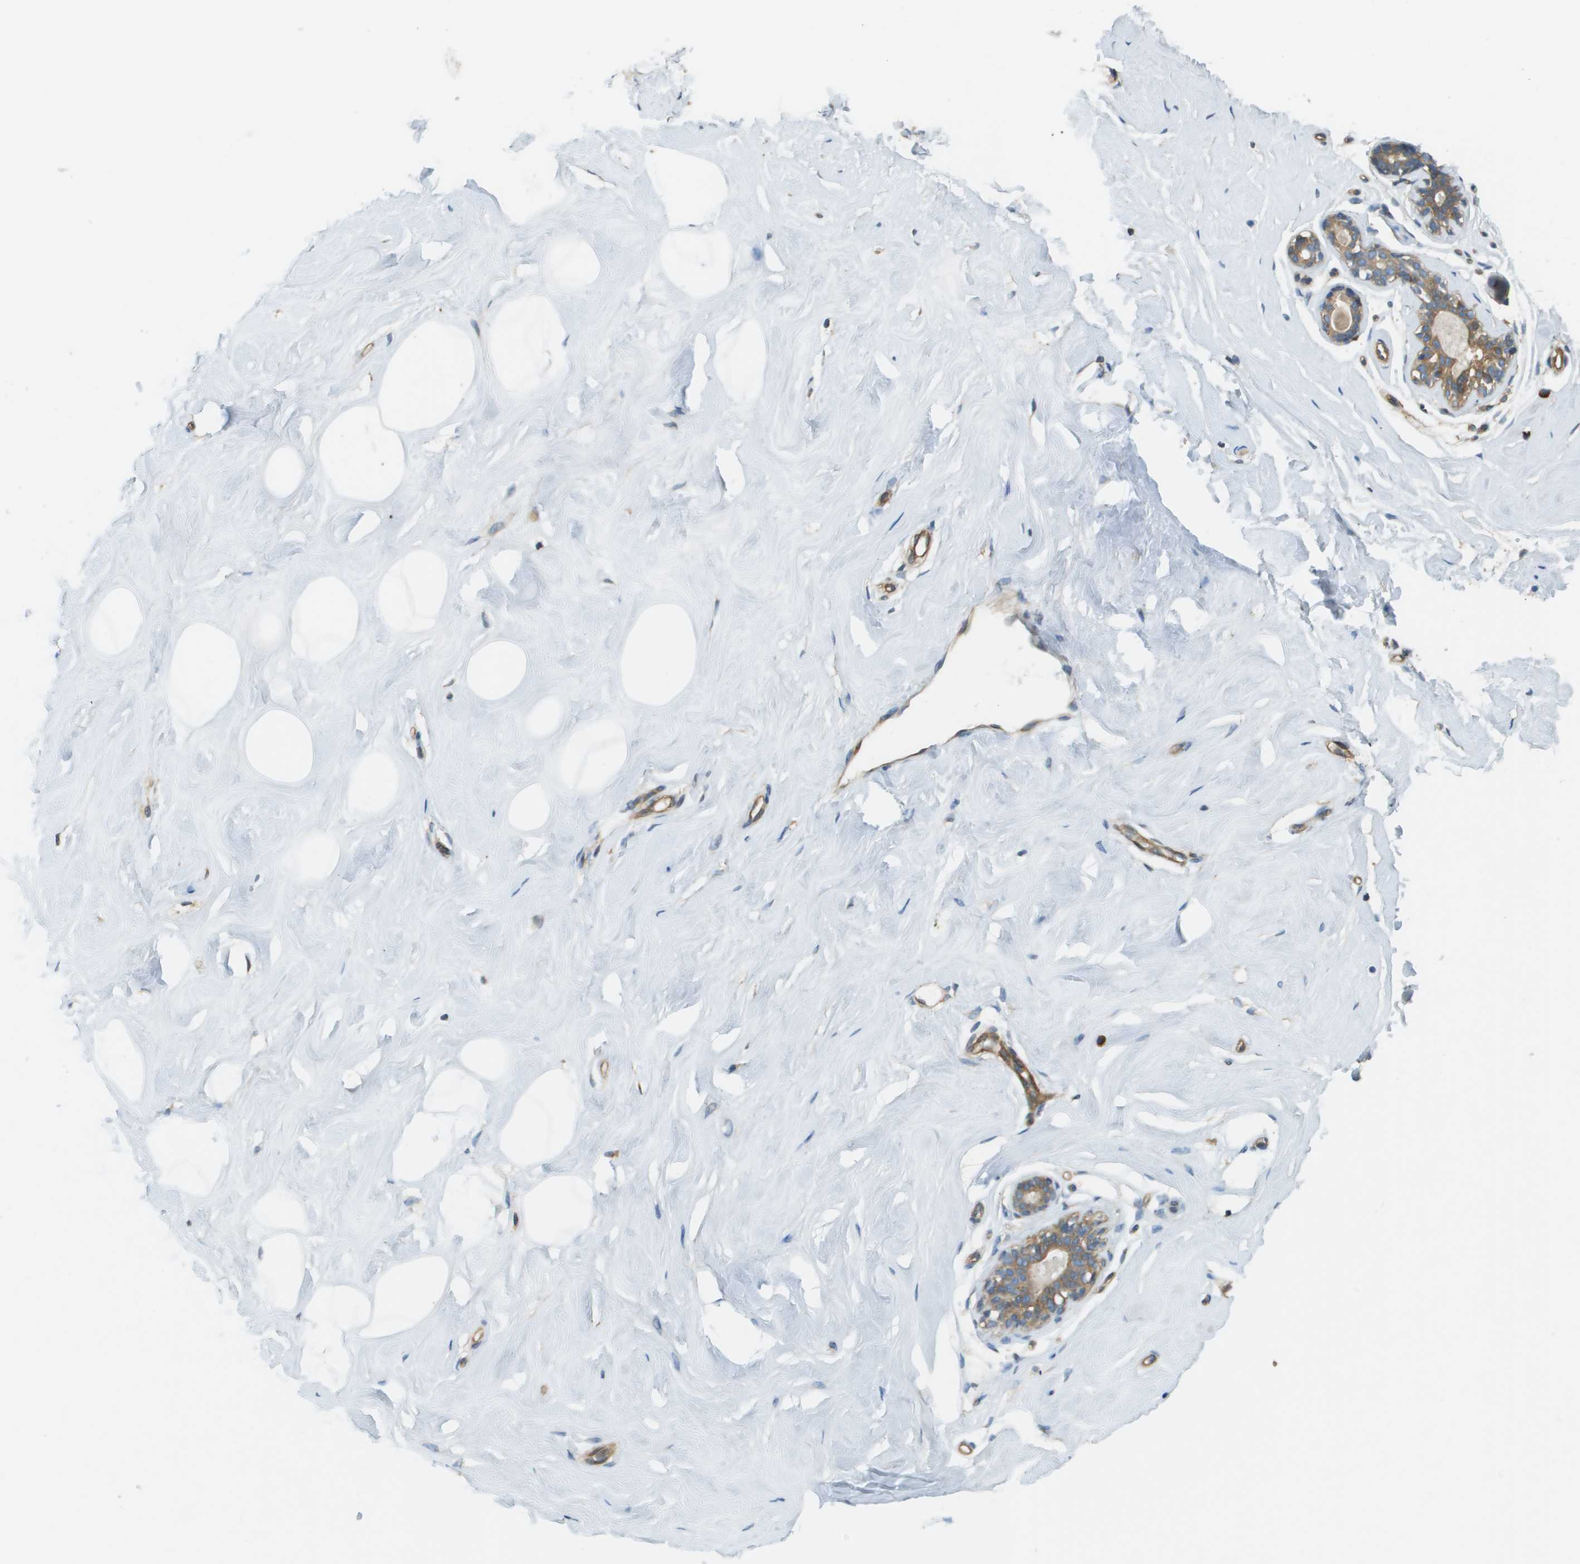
{"staining": {"intensity": "negative", "quantity": "none", "location": "none"}, "tissue": "breast", "cell_type": "Adipocytes", "image_type": "normal", "snomed": [{"axis": "morphology", "description": "Normal tissue, NOS"}, {"axis": "topography", "description": "Breast"}], "caption": "This is a image of IHC staining of normal breast, which shows no positivity in adipocytes. (Brightfield microscopy of DAB IHC at high magnification).", "gene": "DNAJB11", "patient": {"sex": "female", "age": 23}}